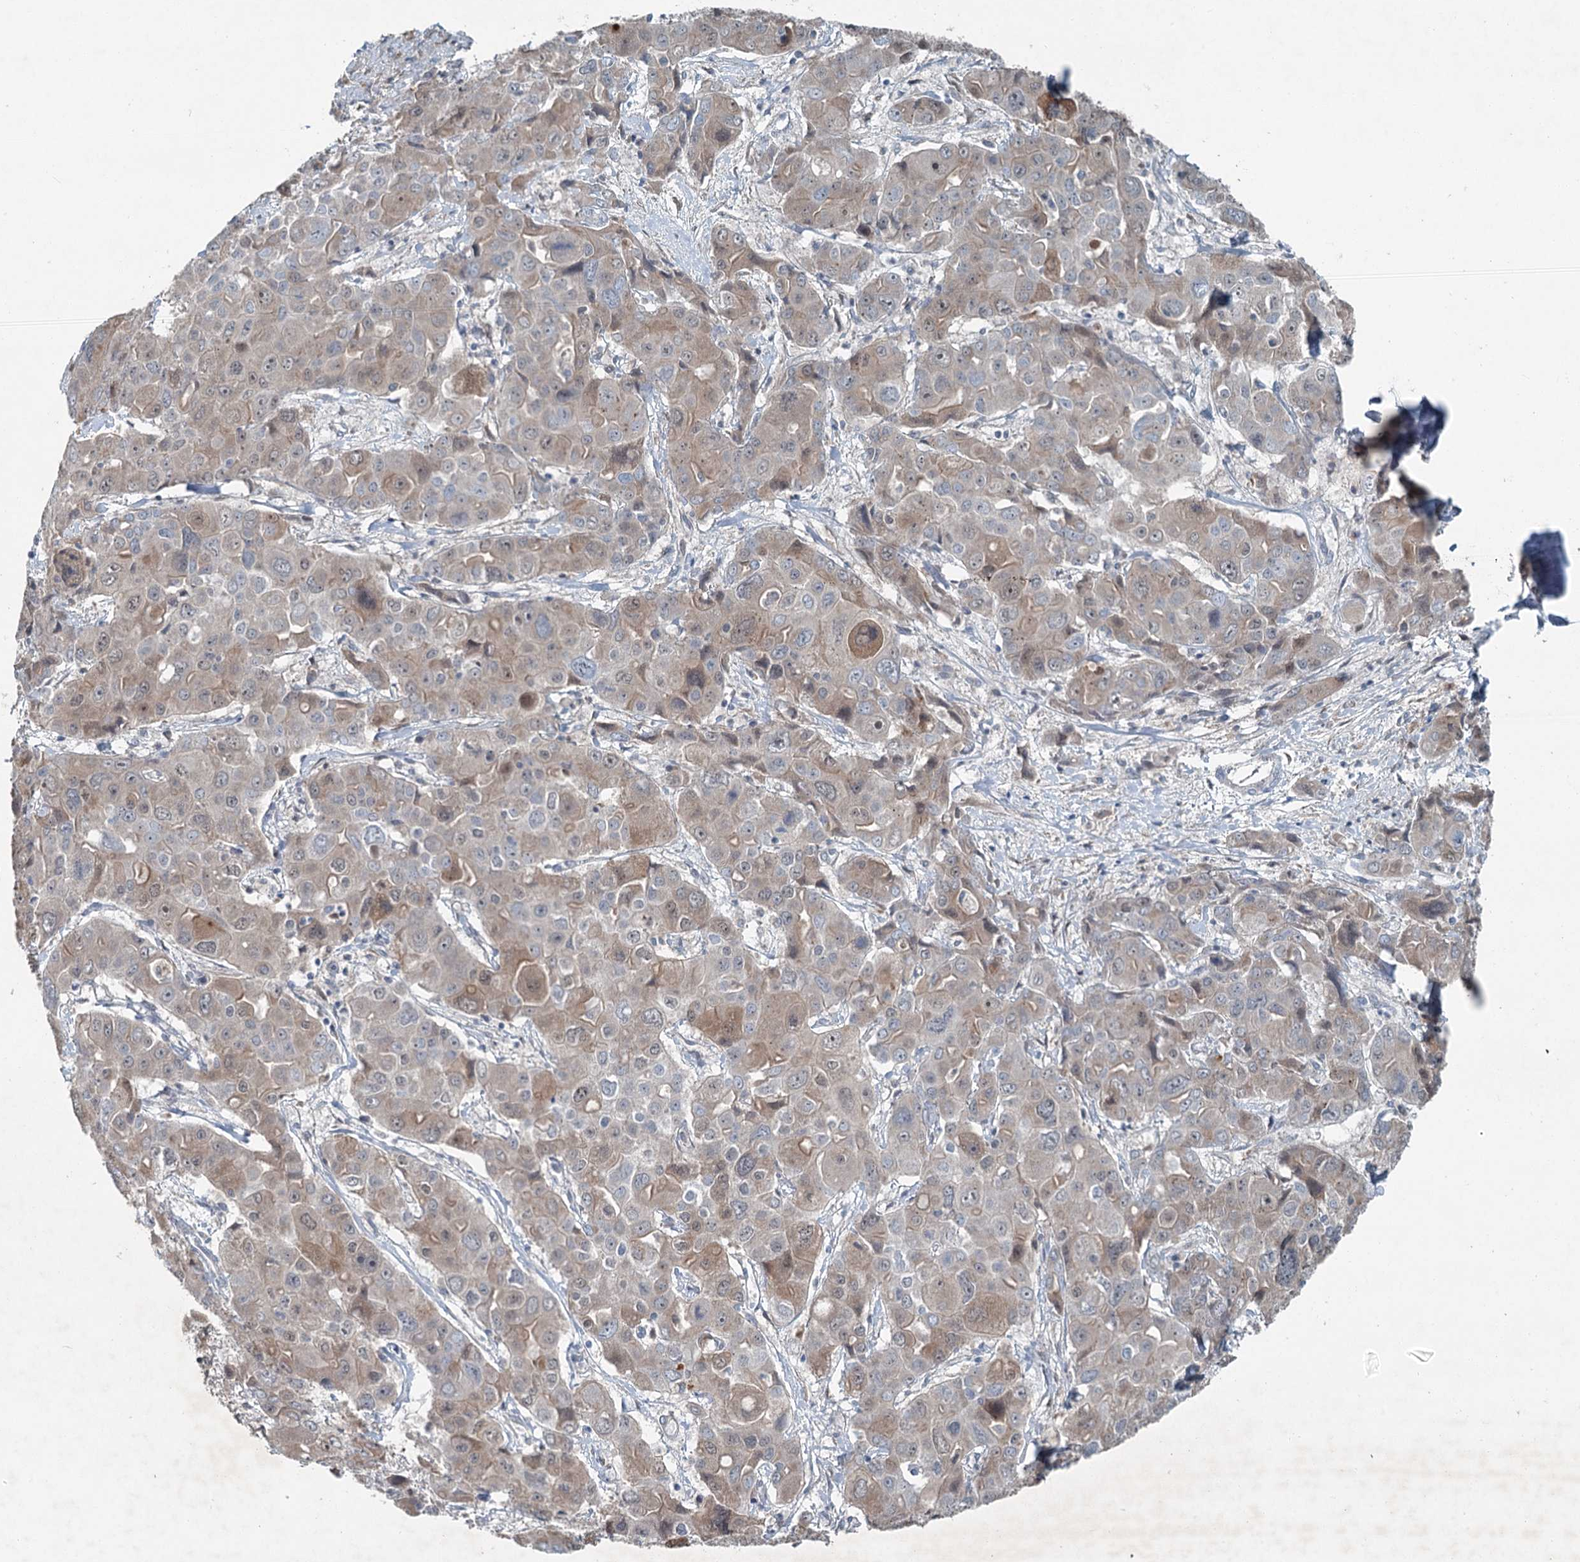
{"staining": {"intensity": "moderate", "quantity": "<25%", "location": "cytoplasmic/membranous"}, "tissue": "liver cancer", "cell_type": "Tumor cells", "image_type": "cancer", "snomed": [{"axis": "morphology", "description": "Cholangiocarcinoma"}, {"axis": "topography", "description": "Liver"}], "caption": "Protein analysis of liver cancer (cholangiocarcinoma) tissue reveals moderate cytoplasmic/membranous staining in approximately <25% of tumor cells. Immunohistochemistry stains the protein of interest in brown and the nuclei are stained blue.", "gene": "CHCHD5", "patient": {"sex": "male", "age": 67}}